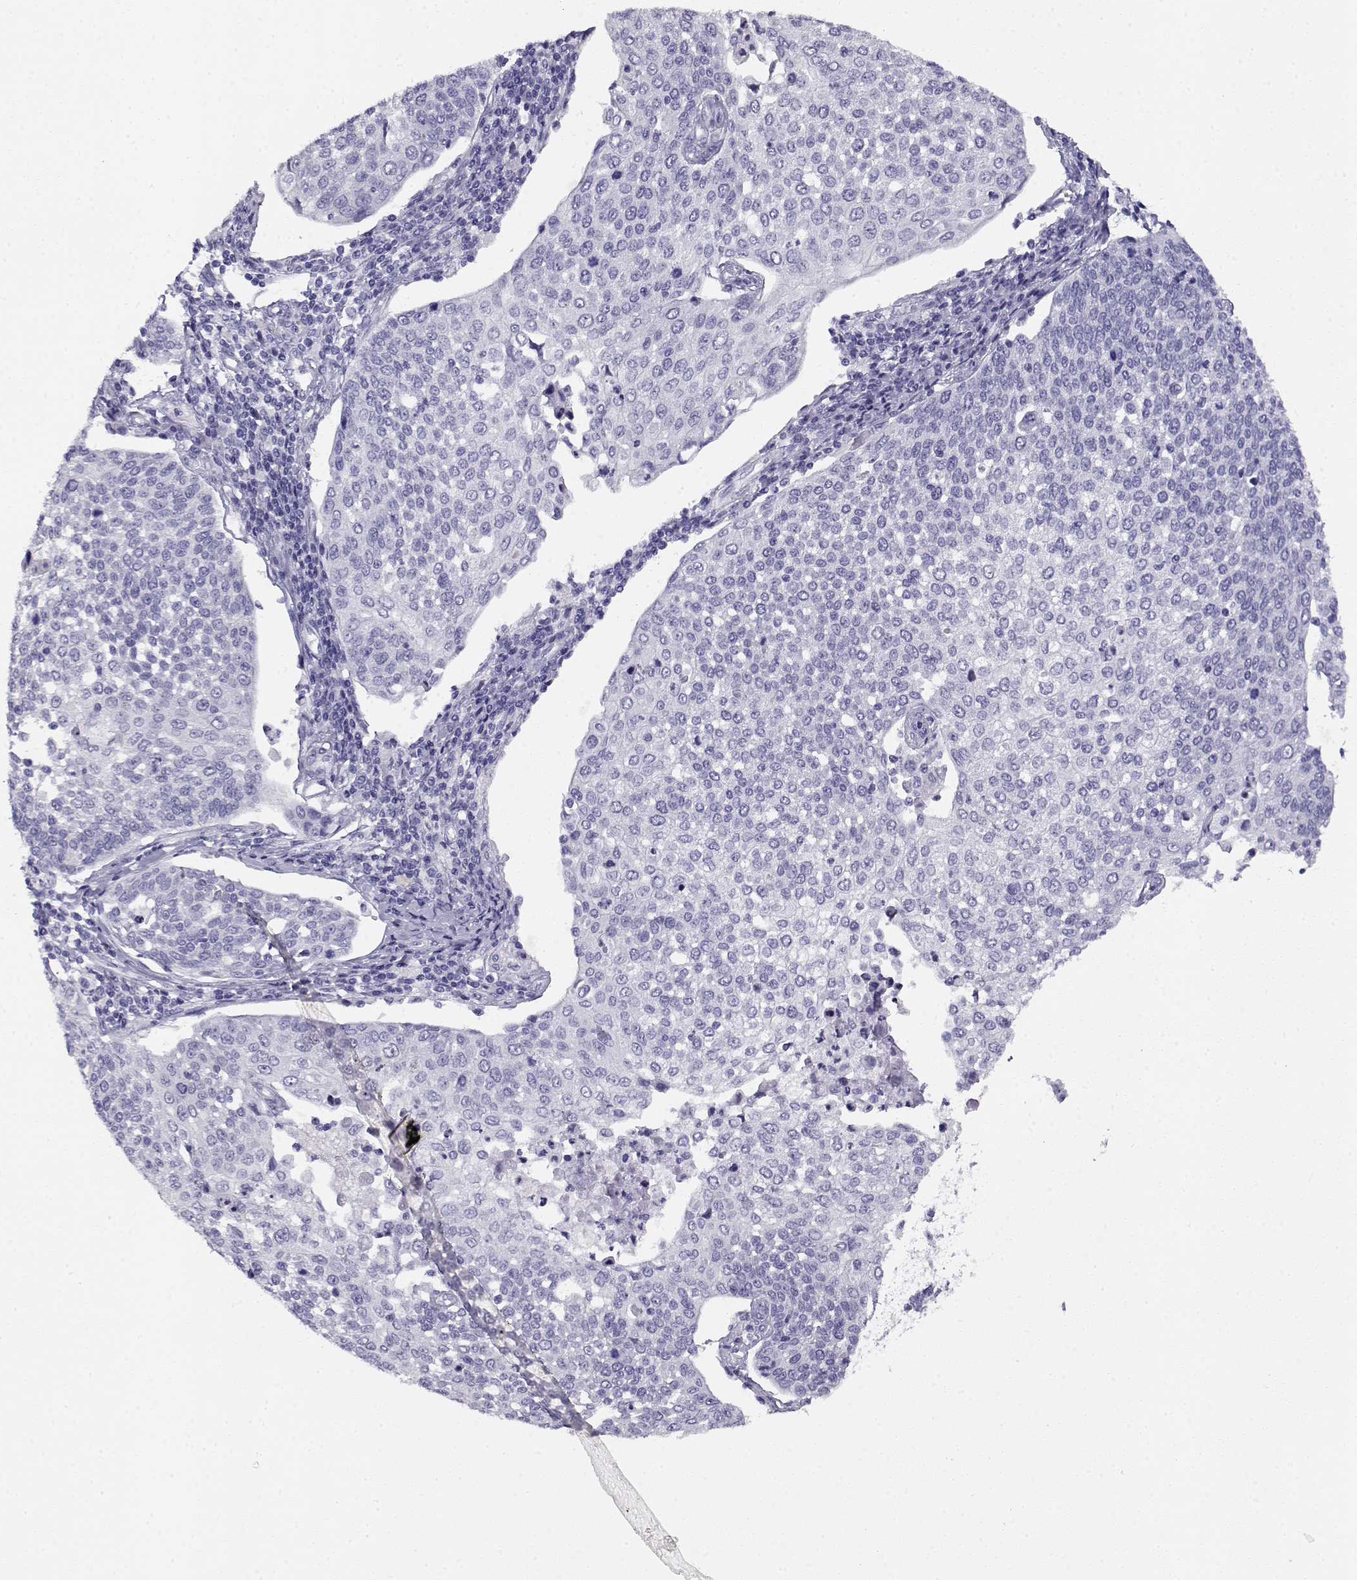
{"staining": {"intensity": "negative", "quantity": "none", "location": "none"}, "tissue": "cervical cancer", "cell_type": "Tumor cells", "image_type": "cancer", "snomed": [{"axis": "morphology", "description": "Squamous cell carcinoma, NOS"}, {"axis": "topography", "description": "Cervix"}], "caption": "Immunohistochemistry micrograph of cervical cancer stained for a protein (brown), which reveals no expression in tumor cells.", "gene": "CABS1", "patient": {"sex": "female", "age": 34}}